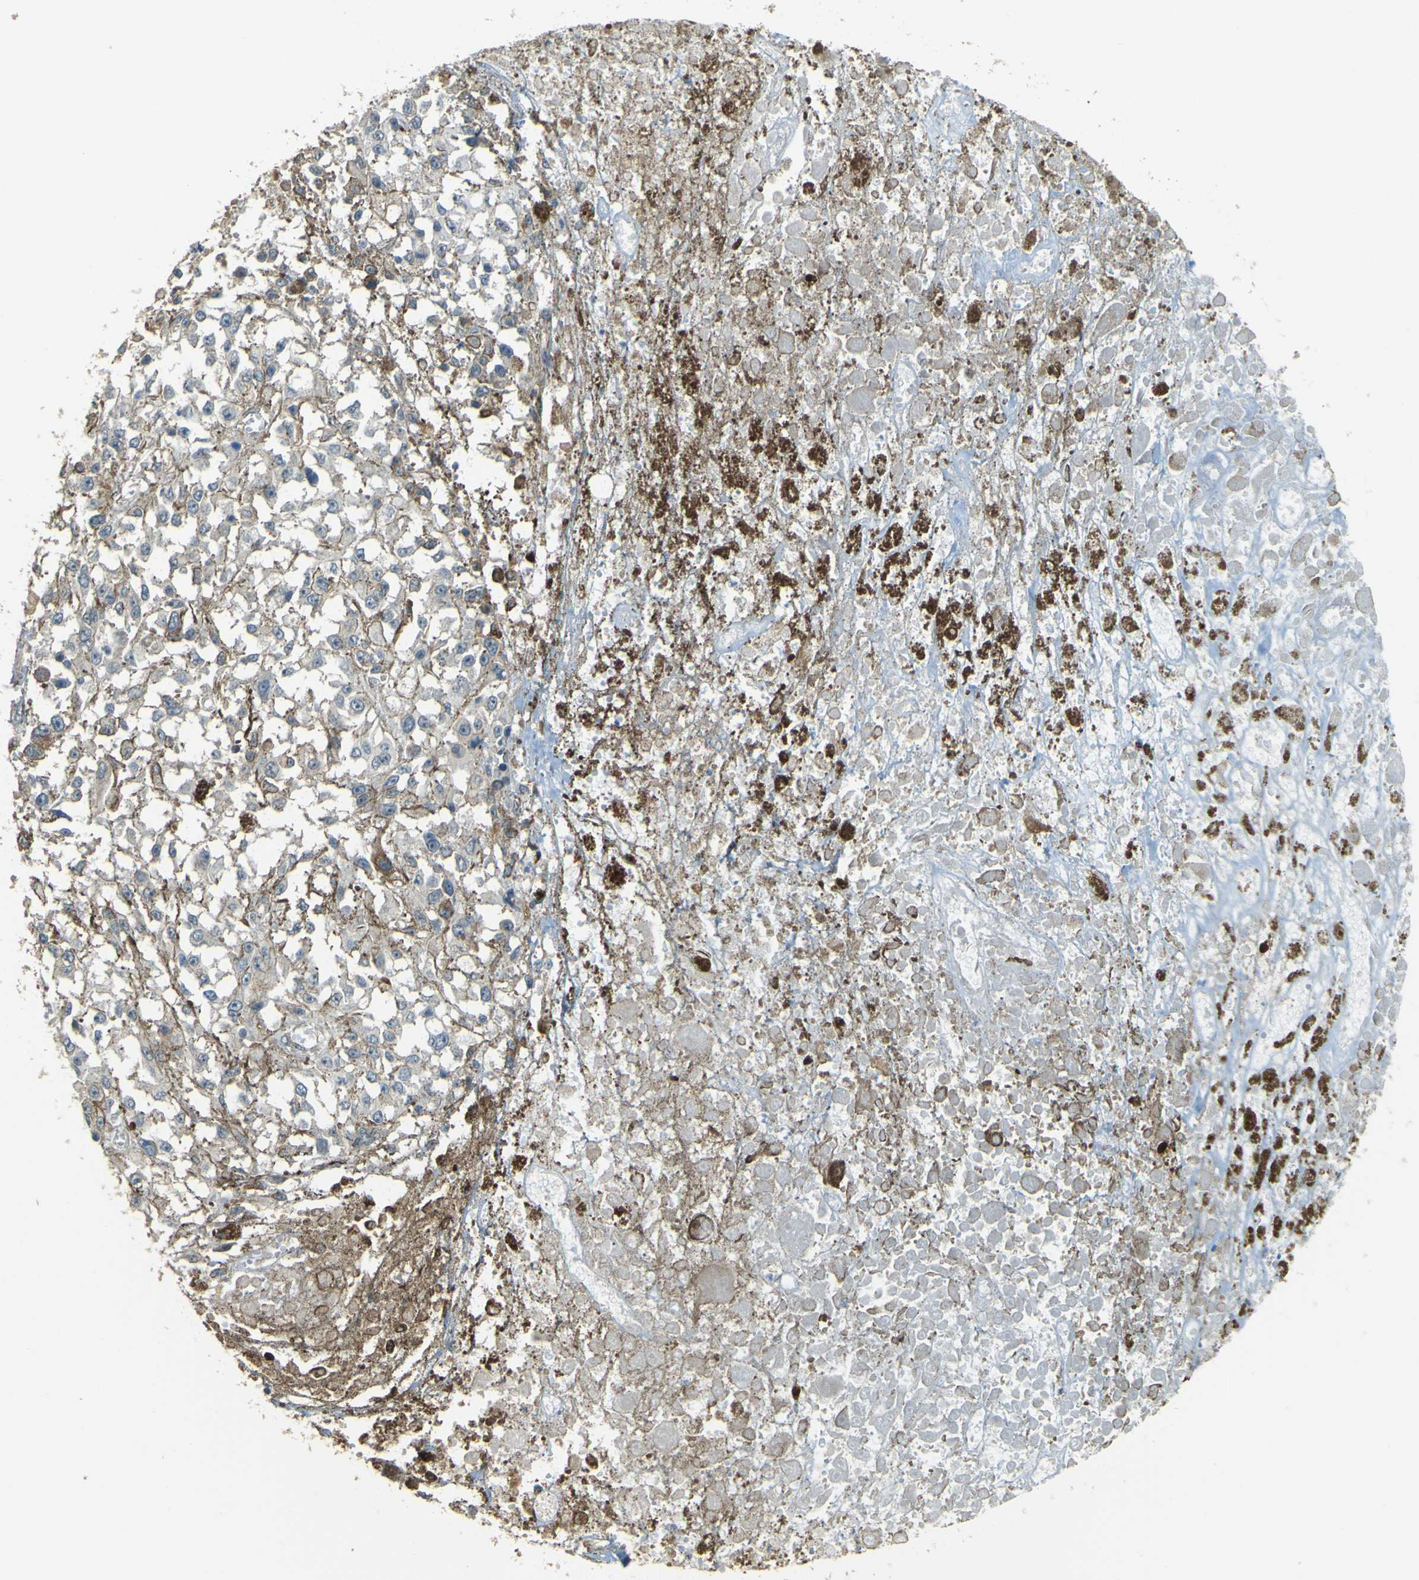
{"staining": {"intensity": "negative", "quantity": "none", "location": "none"}, "tissue": "melanoma", "cell_type": "Tumor cells", "image_type": "cancer", "snomed": [{"axis": "morphology", "description": "Malignant melanoma, Metastatic site"}, {"axis": "topography", "description": "Lymph node"}], "caption": "DAB immunohistochemical staining of human melanoma reveals no significant staining in tumor cells.", "gene": "NEXN", "patient": {"sex": "male", "age": 59}}